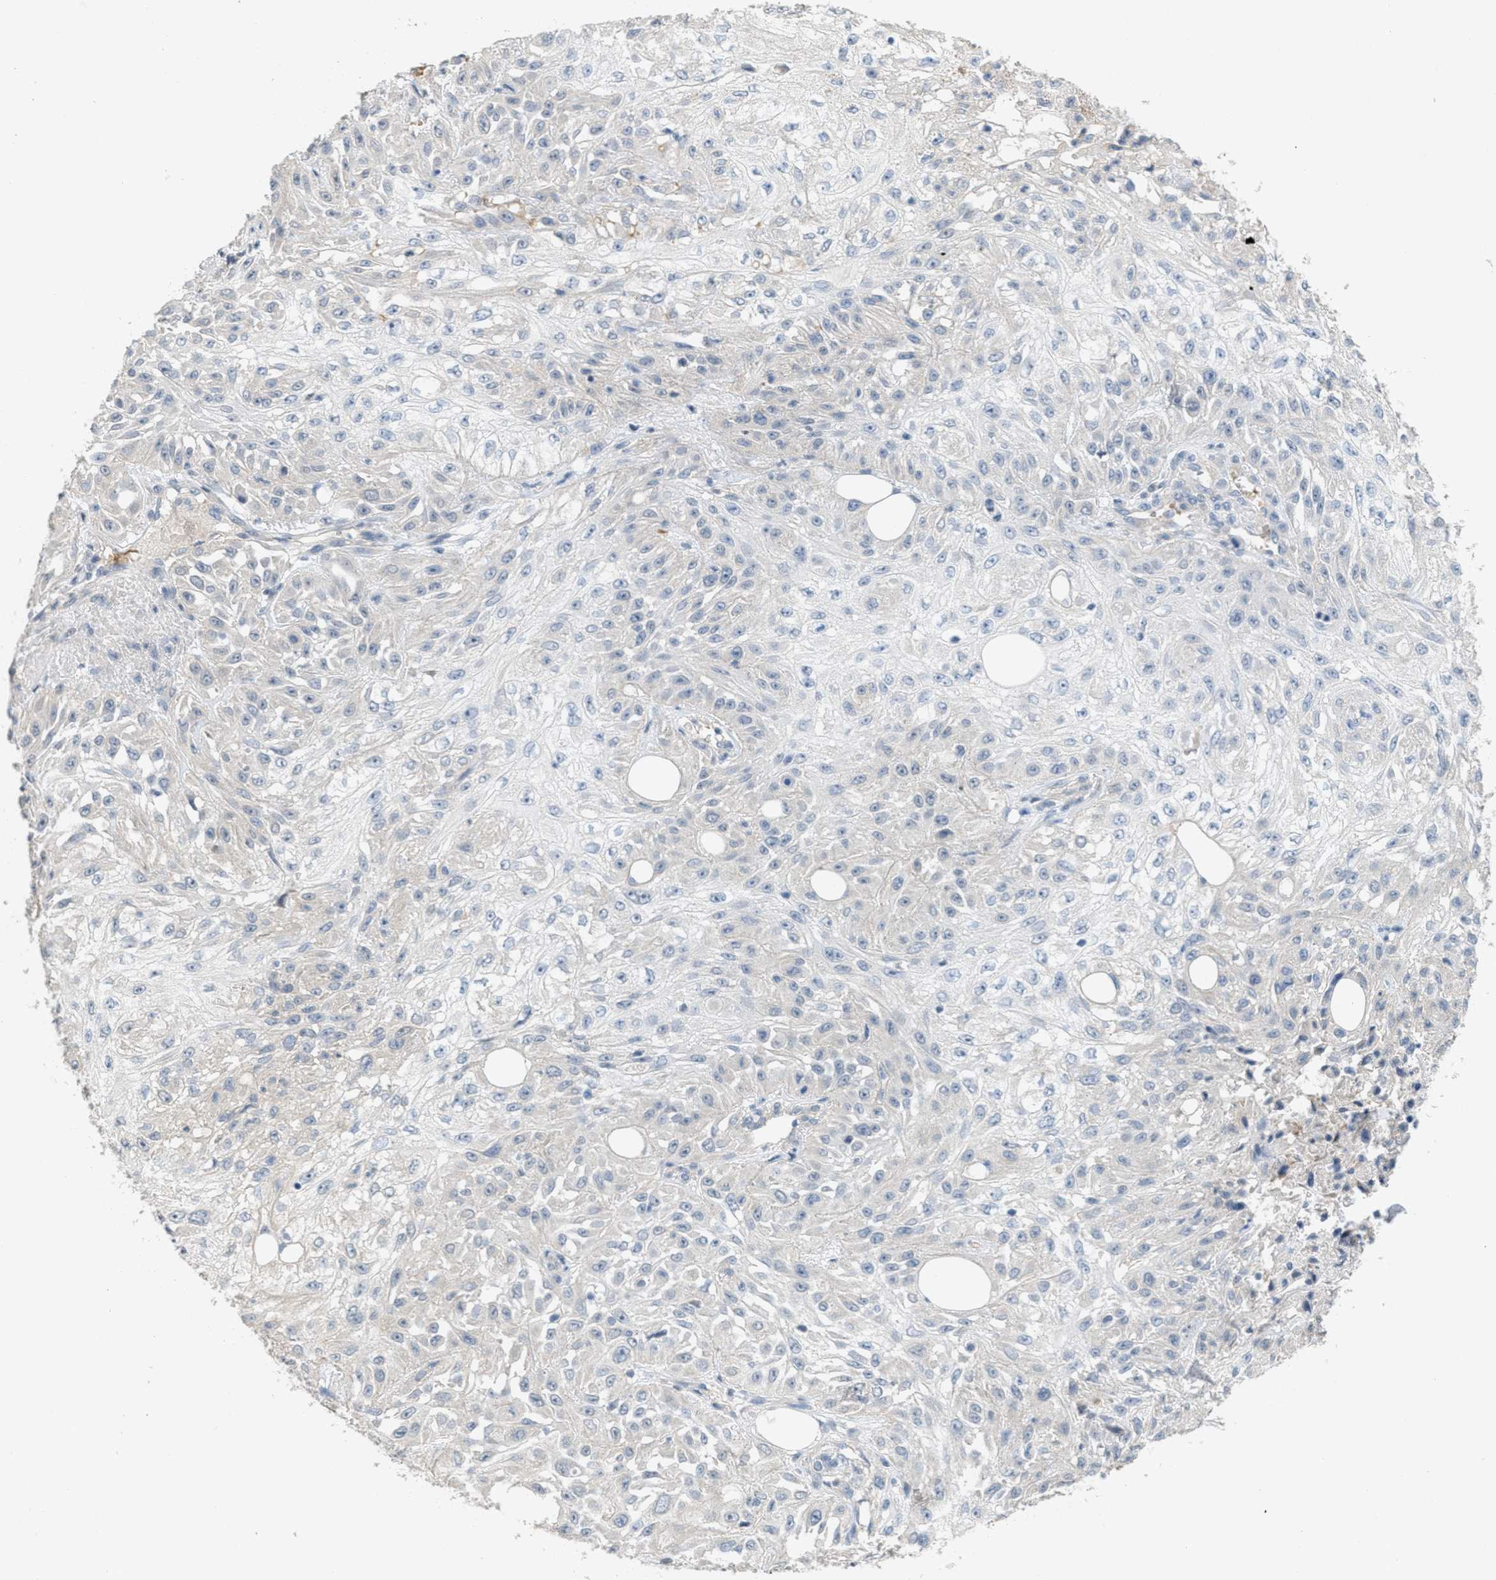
{"staining": {"intensity": "negative", "quantity": "none", "location": "none"}, "tissue": "skin cancer", "cell_type": "Tumor cells", "image_type": "cancer", "snomed": [{"axis": "morphology", "description": "Squamous cell carcinoma, NOS"}, {"axis": "morphology", "description": "Squamous cell carcinoma, metastatic, NOS"}, {"axis": "topography", "description": "Skin"}, {"axis": "topography", "description": "Lymph node"}], "caption": "This micrograph is of skin cancer stained with IHC to label a protein in brown with the nuclei are counter-stained blue. There is no expression in tumor cells.", "gene": "MRS2", "patient": {"sex": "male", "age": 75}}